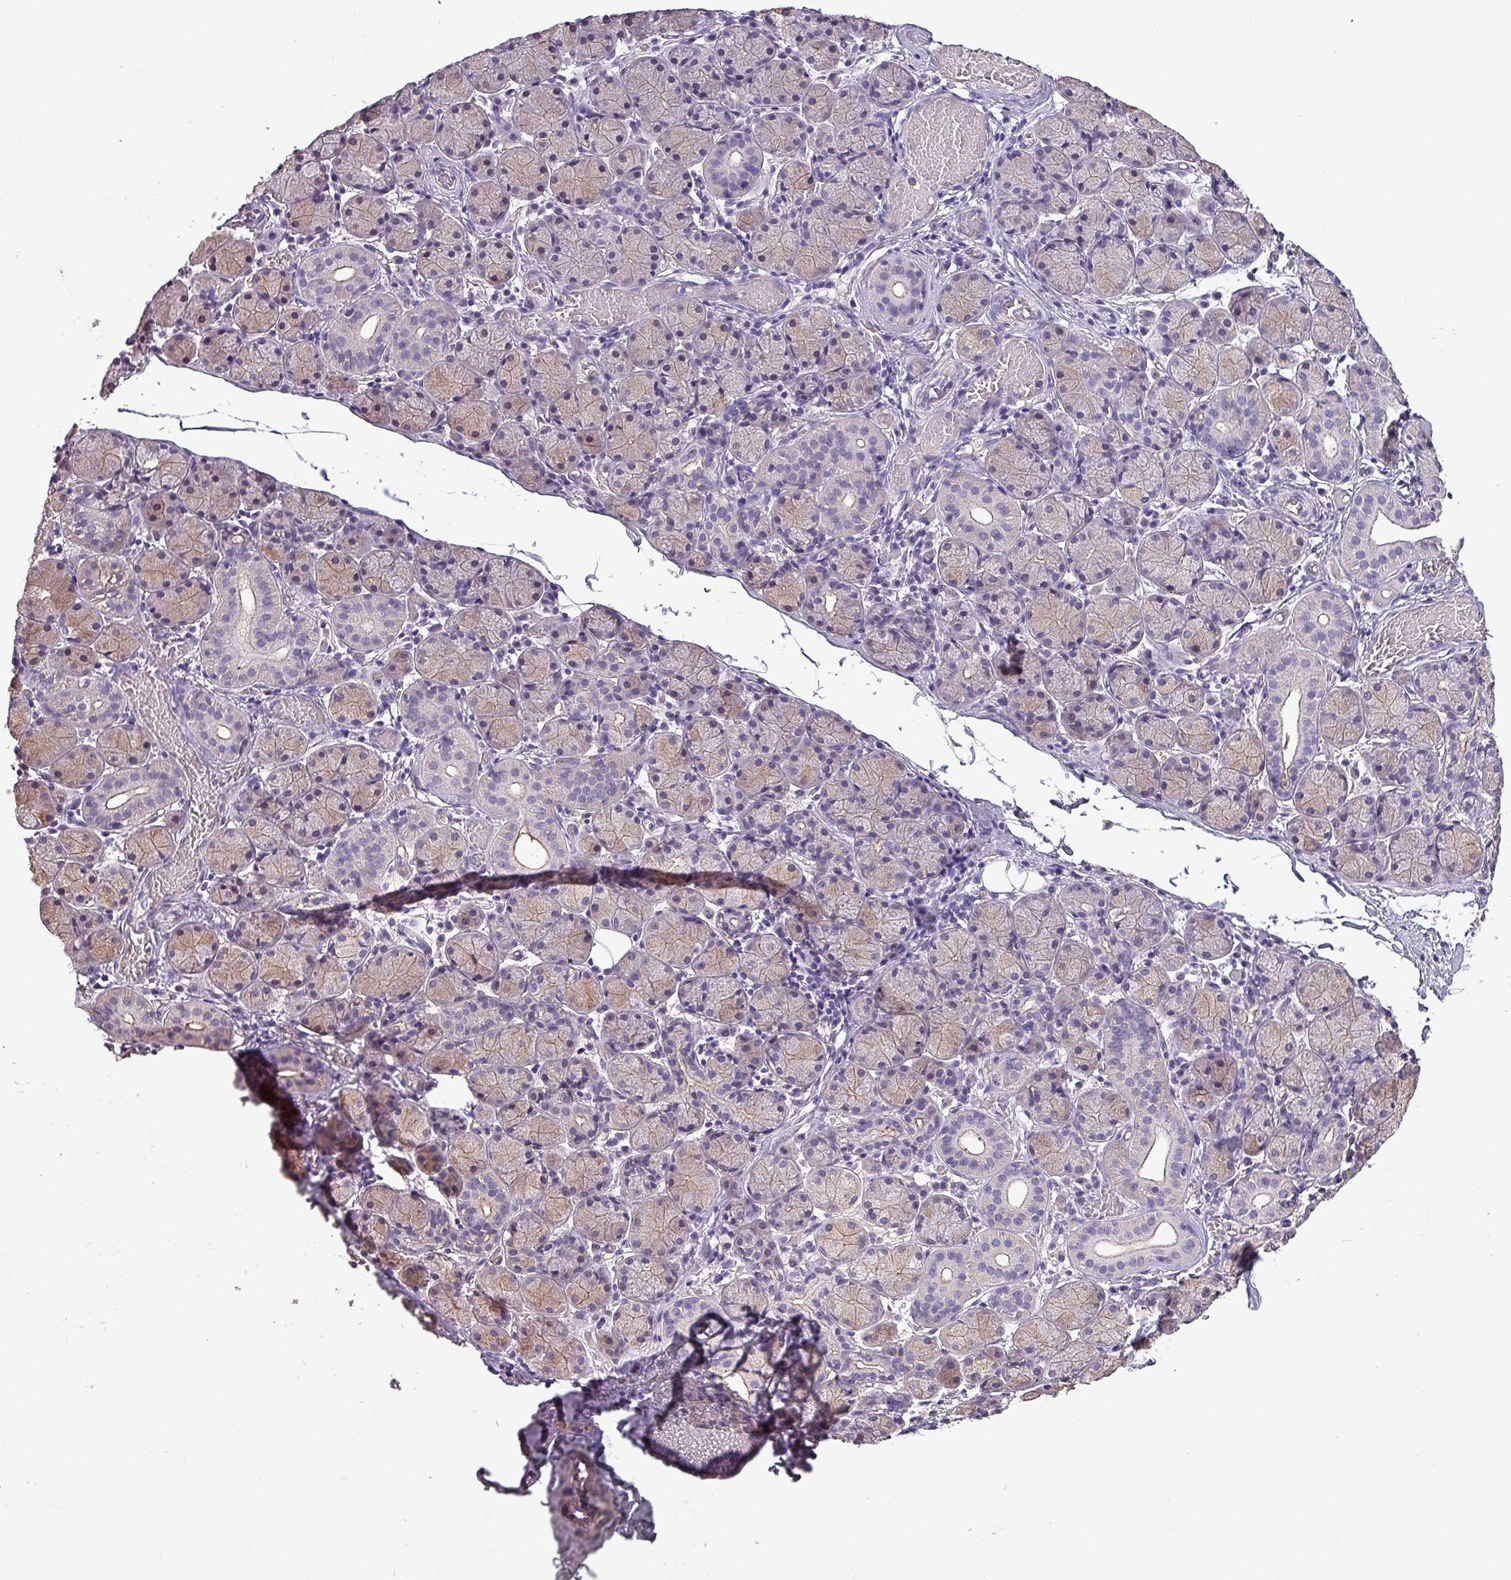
{"staining": {"intensity": "weak", "quantity": "25%-75%", "location": "cytoplasmic/membranous"}, "tissue": "salivary gland", "cell_type": "Glandular cells", "image_type": "normal", "snomed": [{"axis": "morphology", "description": "Normal tissue, NOS"}, {"axis": "topography", "description": "Salivary gland"}], "caption": "Glandular cells show low levels of weak cytoplasmic/membranous expression in approximately 25%-75% of cells in unremarkable salivary gland. (DAB = brown stain, brightfield microscopy at high magnification).", "gene": "HTRA4", "patient": {"sex": "female", "age": 24}}